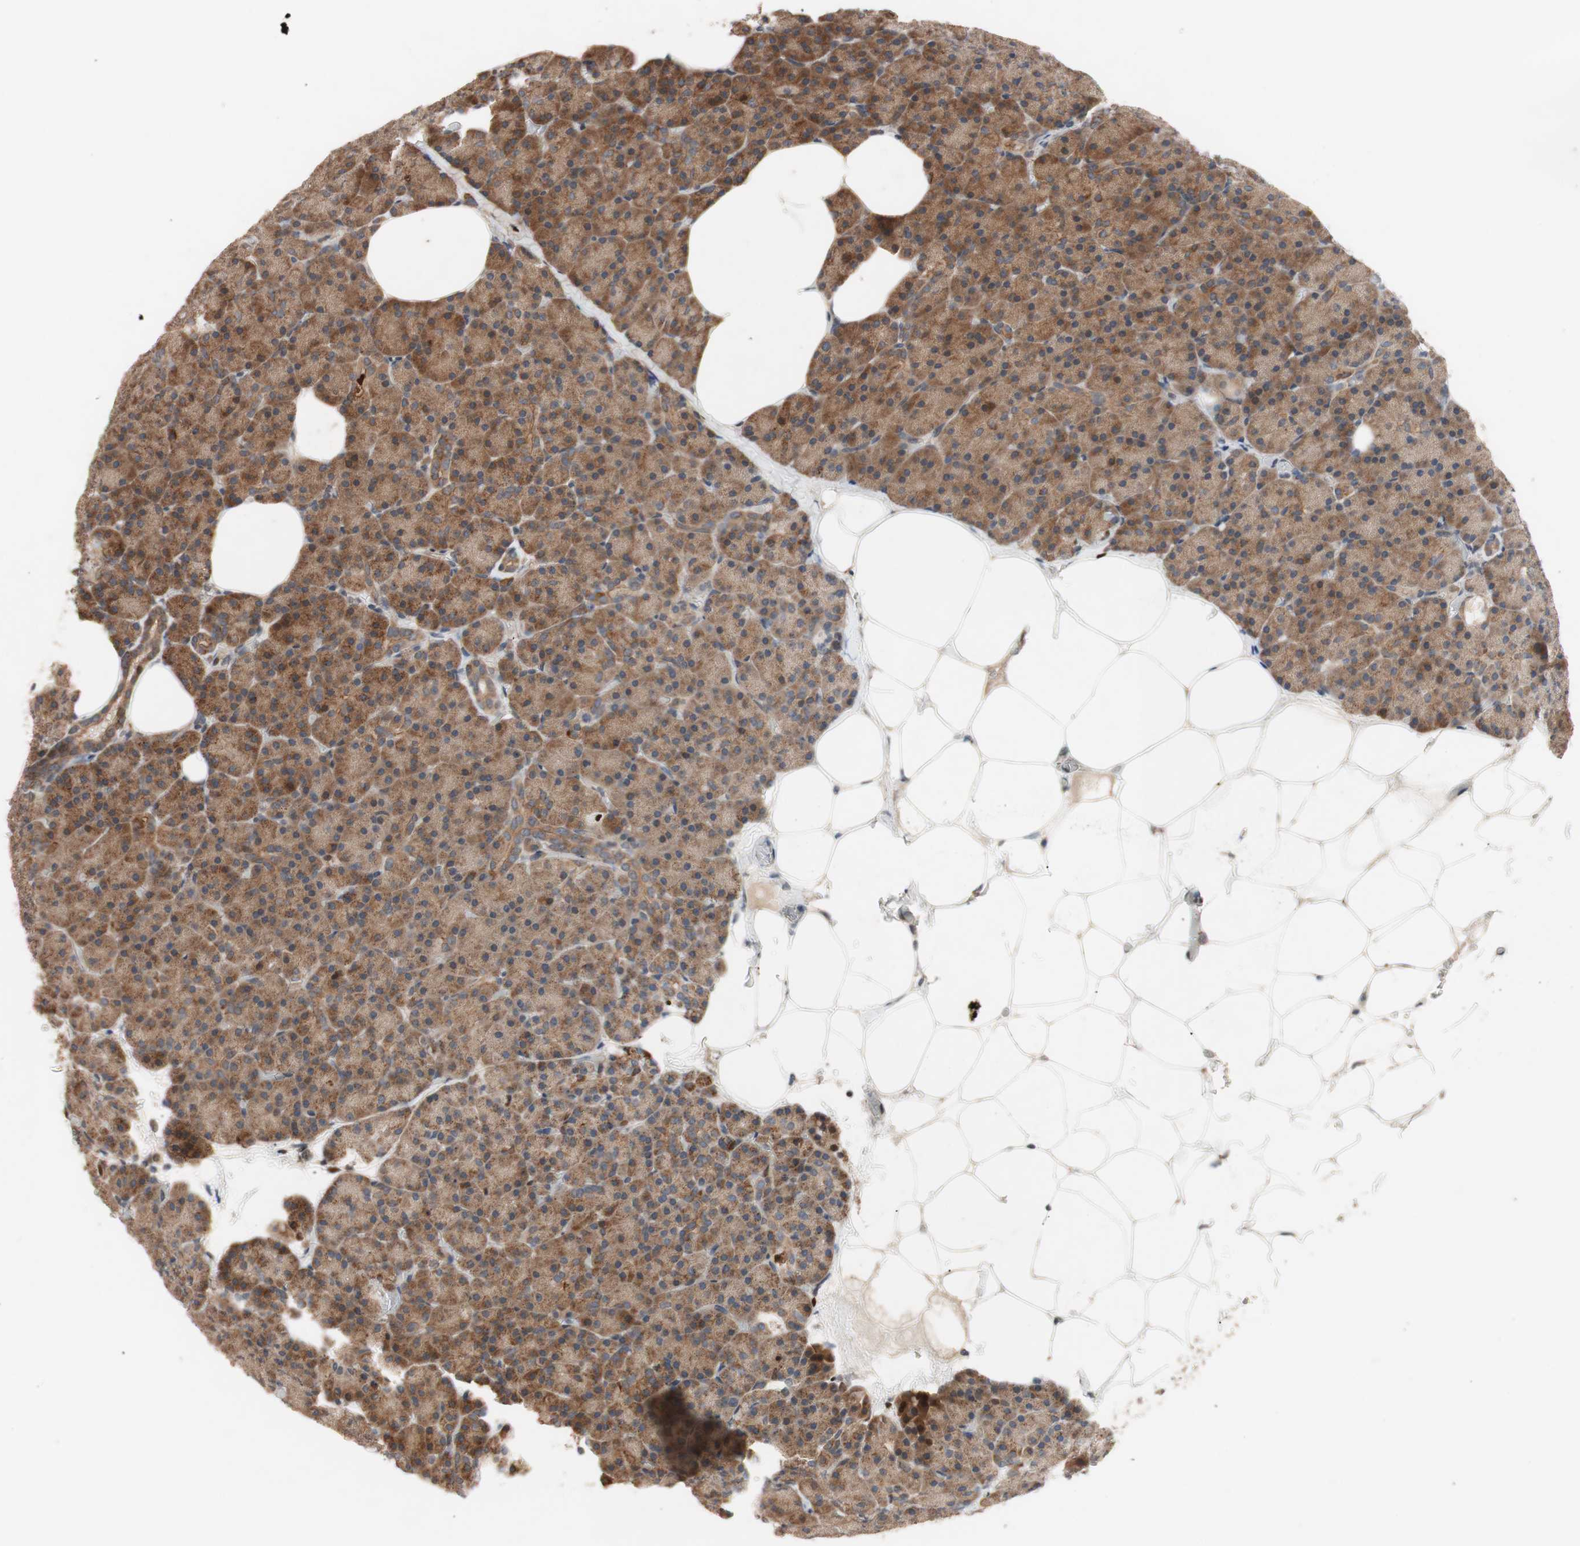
{"staining": {"intensity": "strong", "quantity": ">75%", "location": "cytoplasmic/membranous"}, "tissue": "pancreas", "cell_type": "Exocrine glandular cells", "image_type": "normal", "snomed": [{"axis": "morphology", "description": "Normal tissue, NOS"}, {"axis": "topography", "description": "Pancreas"}], "caption": "Immunohistochemical staining of unremarkable human pancreas shows >75% levels of strong cytoplasmic/membranous protein expression in about >75% of exocrine glandular cells. (DAB (3,3'-diaminobenzidine) IHC, brown staining for protein, blue staining for nuclei).", "gene": "NF2", "patient": {"sex": "female", "age": 35}}